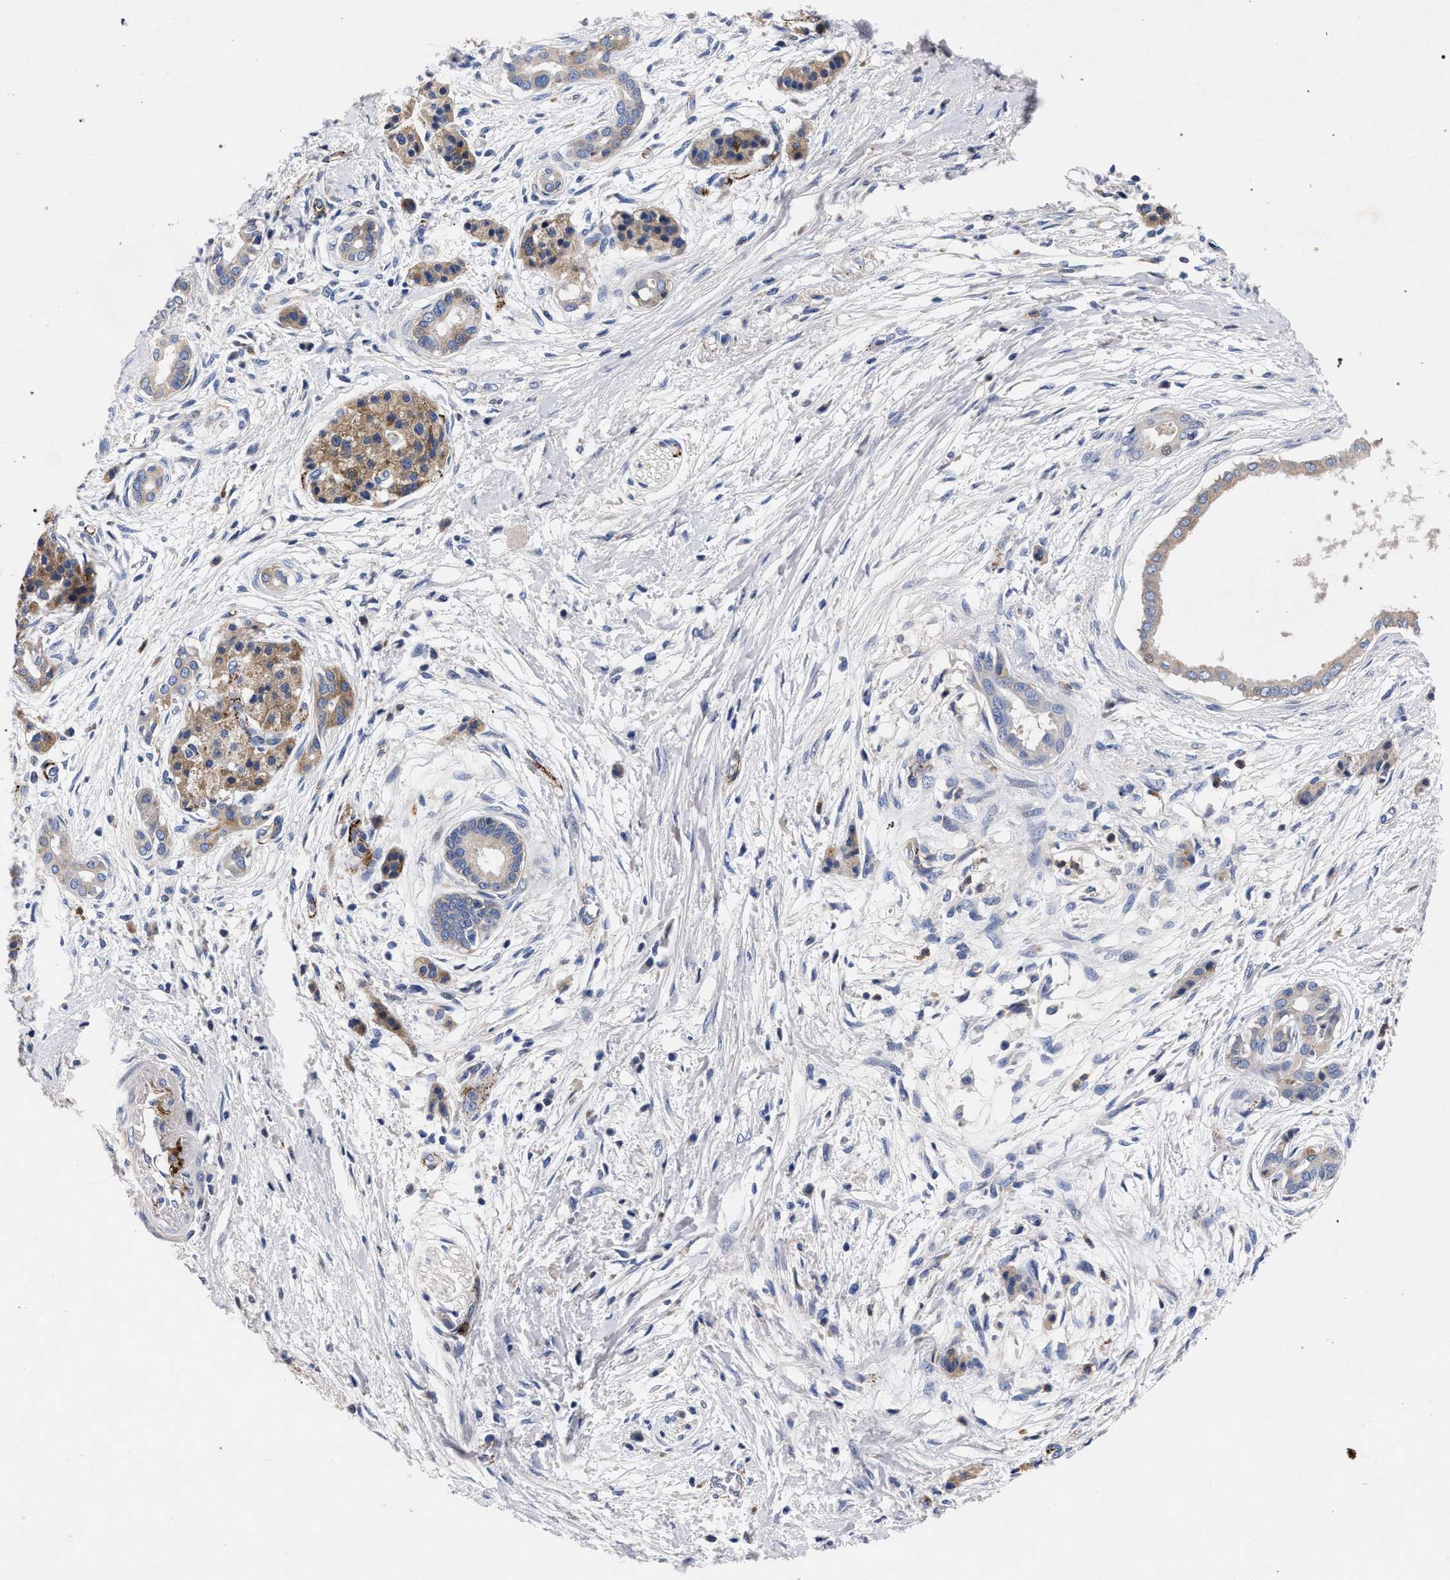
{"staining": {"intensity": "weak", "quantity": "25%-75%", "location": "cytoplasmic/membranous"}, "tissue": "pancreatic cancer", "cell_type": "Tumor cells", "image_type": "cancer", "snomed": [{"axis": "morphology", "description": "Adenocarcinoma, NOS"}, {"axis": "topography", "description": "Pancreas"}], "caption": "Brown immunohistochemical staining in human pancreatic adenocarcinoma displays weak cytoplasmic/membranous expression in about 25%-75% of tumor cells.", "gene": "HSD17B14", "patient": {"sex": "male", "age": 59}}